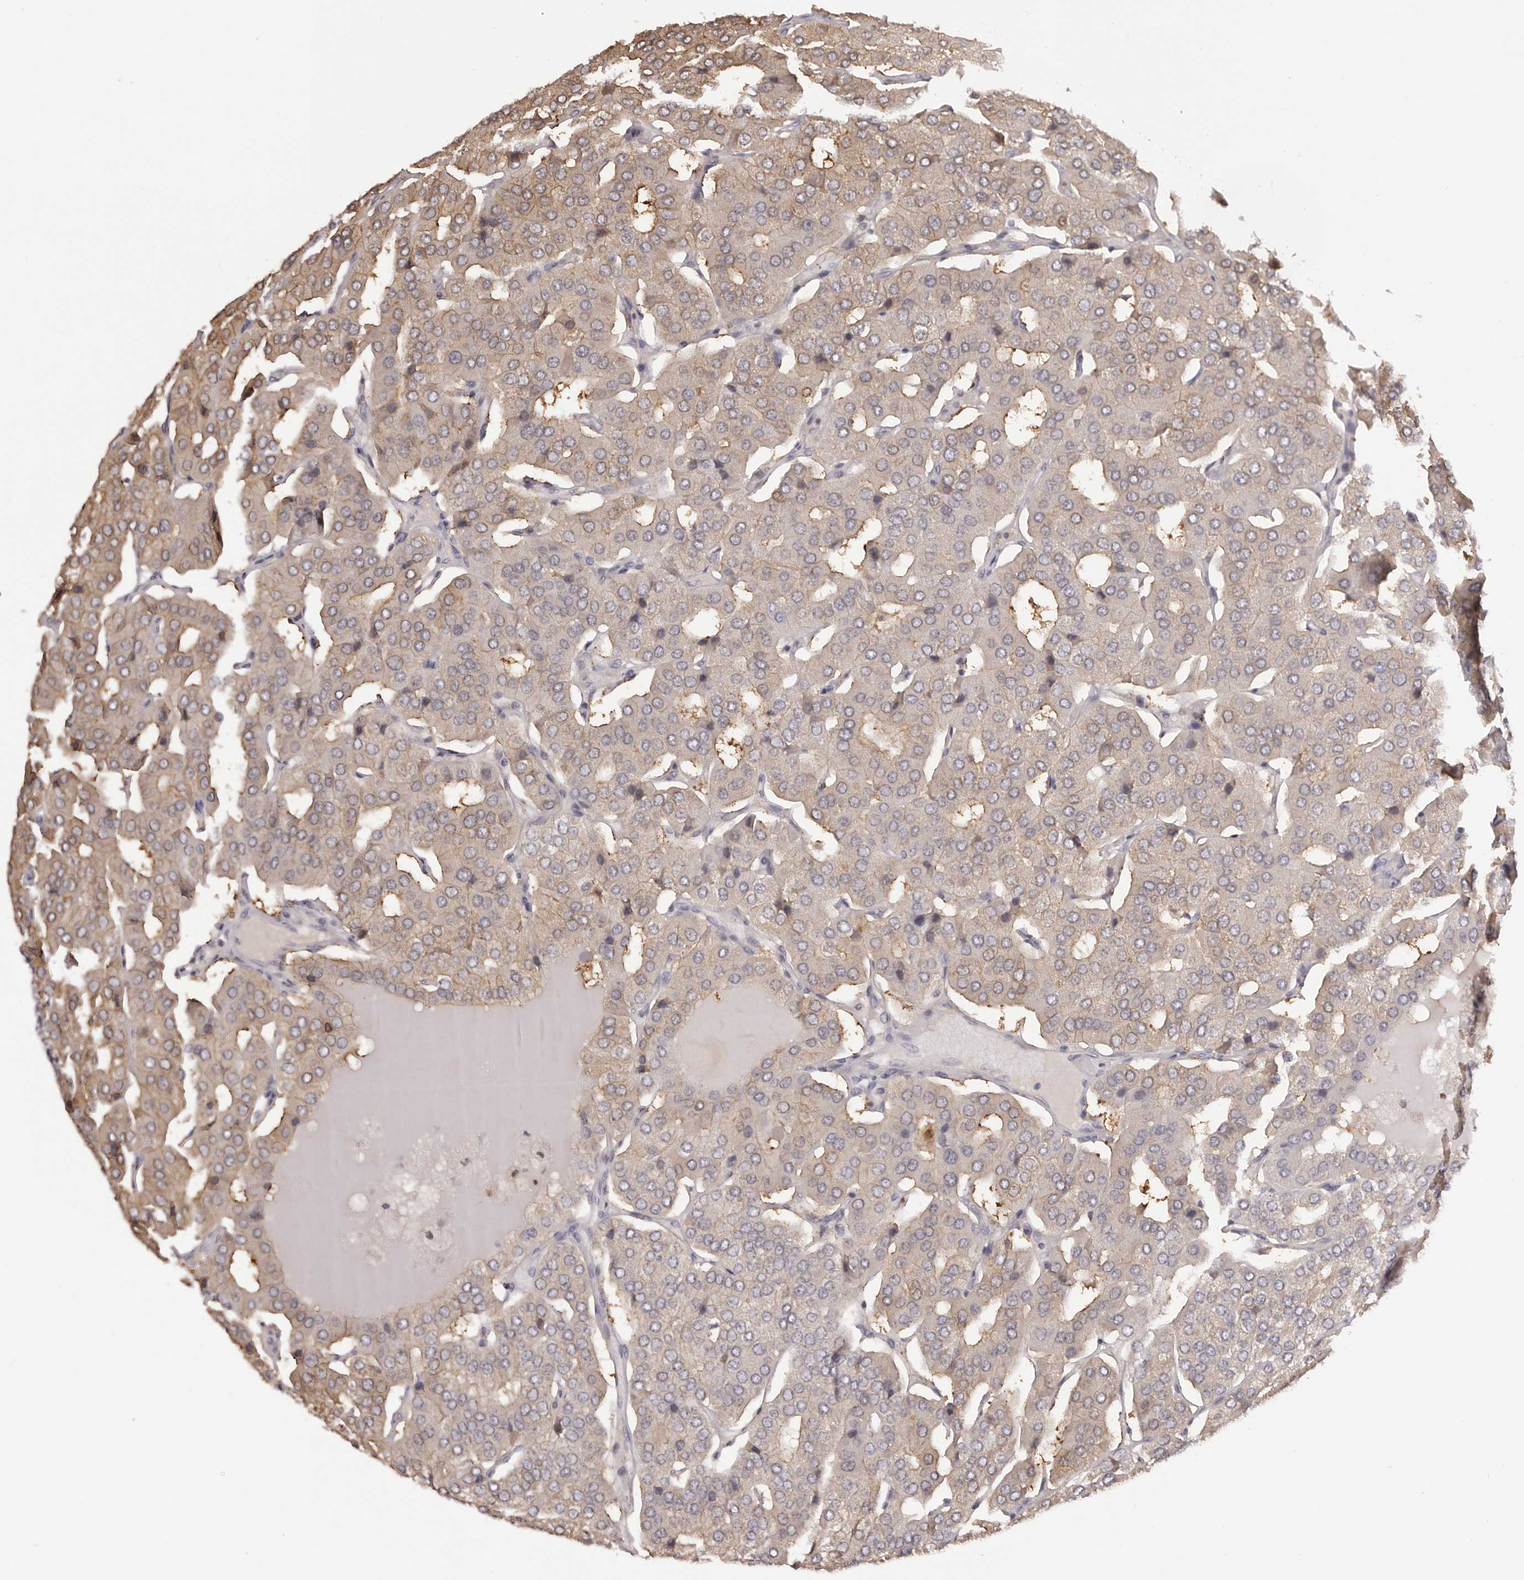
{"staining": {"intensity": "weak", "quantity": "25%-75%", "location": "cytoplasmic/membranous"}, "tissue": "parathyroid gland", "cell_type": "Glandular cells", "image_type": "normal", "snomed": [{"axis": "morphology", "description": "Normal tissue, NOS"}, {"axis": "morphology", "description": "Adenoma, NOS"}, {"axis": "topography", "description": "Parathyroid gland"}], "caption": "This histopathology image reveals unremarkable parathyroid gland stained with IHC to label a protein in brown. The cytoplasmic/membranous of glandular cells show weak positivity for the protein. Nuclei are counter-stained blue.", "gene": "KCNJ8", "patient": {"sex": "female", "age": 86}}